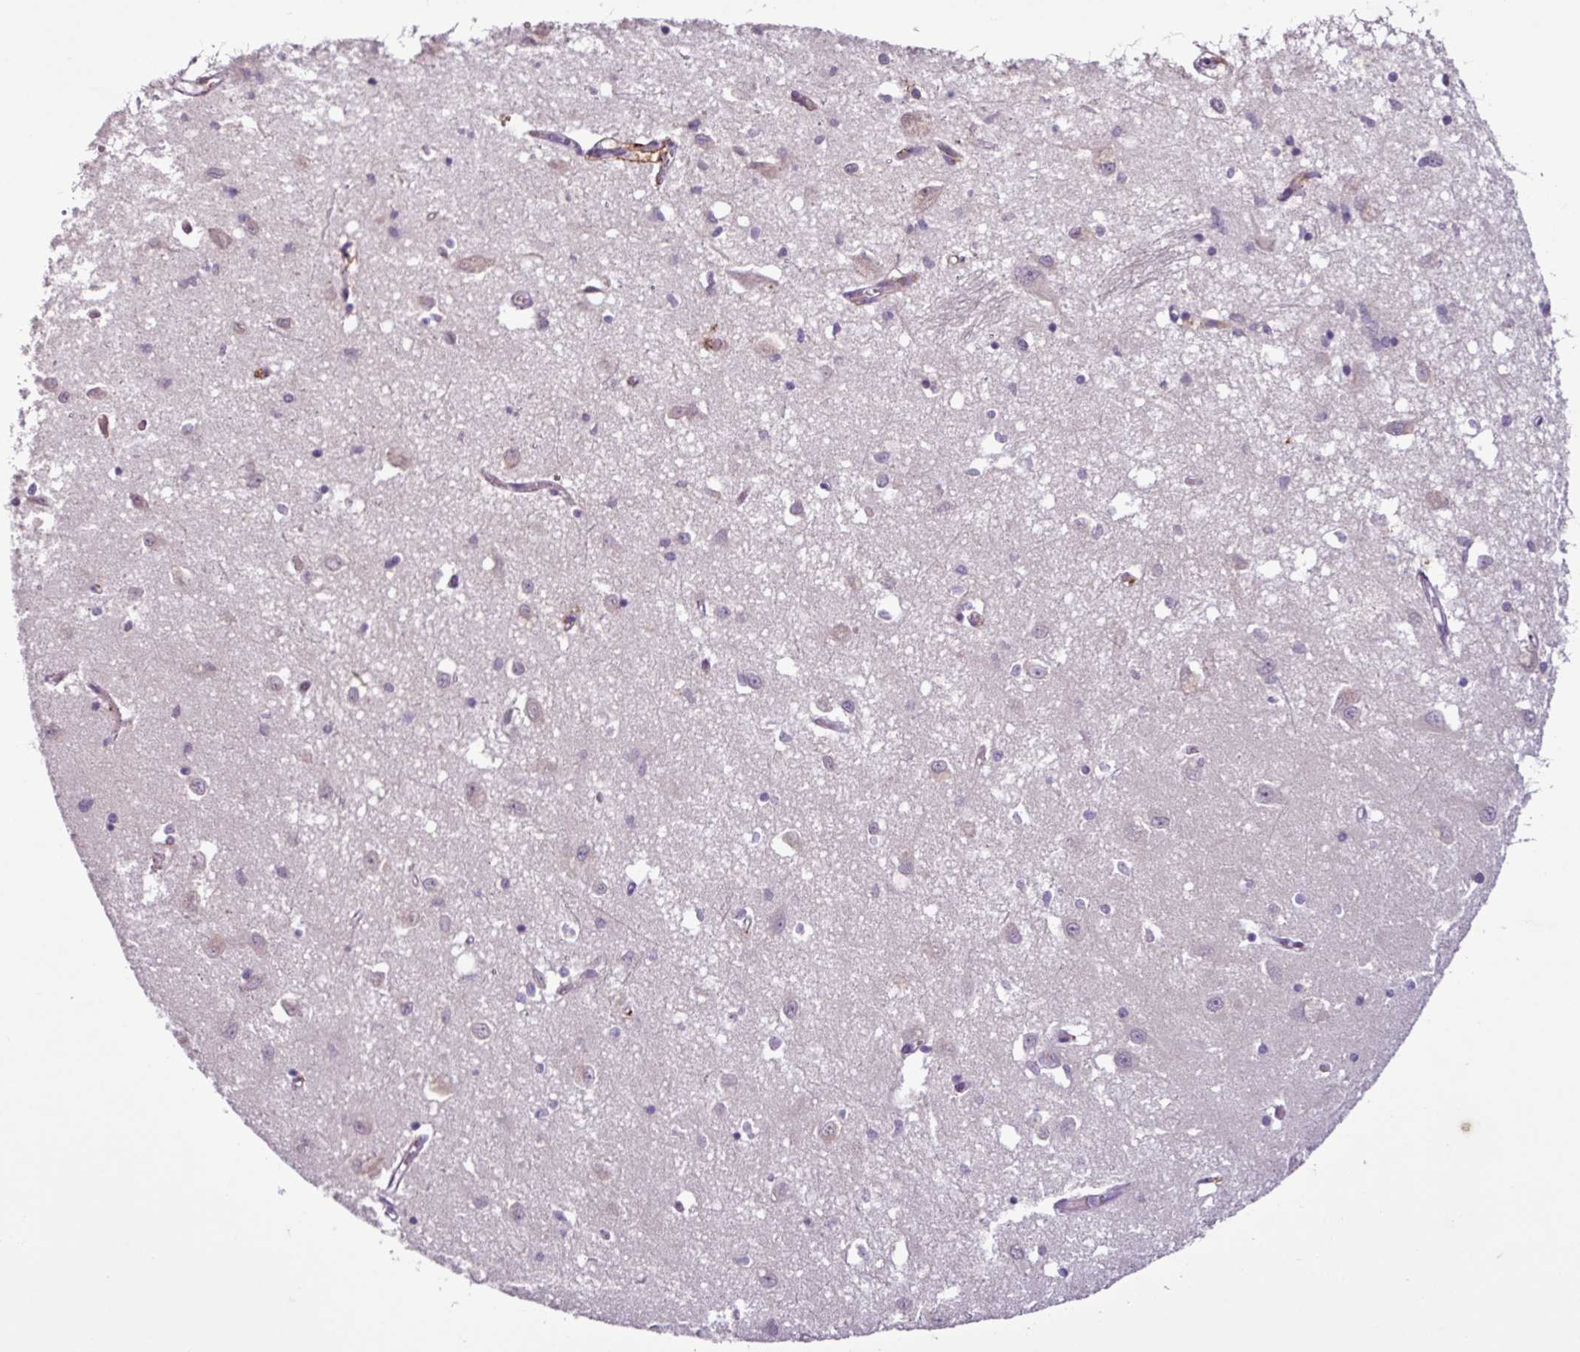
{"staining": {"intensity": "negative", "quantity": "none", "location": "none"}, "tissue": "caudate", "cell_type": "Glial cells", "image_type": "normal", "snomed": [{"axis": "morphology", "description": "Normal tissue, NOS"}, {"axis": "topography", "description": "Lateral ventricle wall"}], "caption": "Caudate stained for a protein using immunohistochemistry (IHC) displays no expression glial cells.", "gene": "C9orf24", "patient": {"sex": "male", "age": 70}}